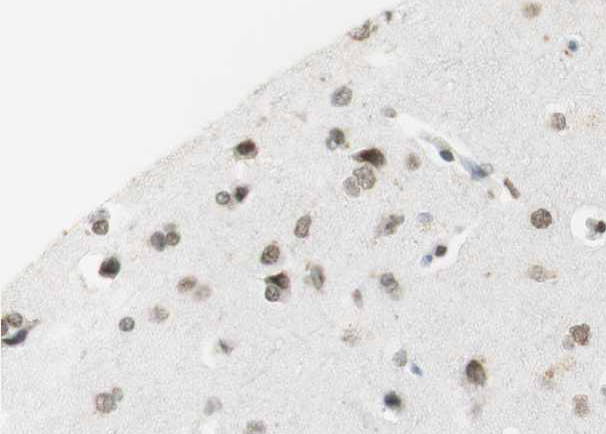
{"staining": {"intensity": "negative", "quantity": "none", "location": "none"}, "tissue": "cerebral cortex", "cell_type": "Endothelial cells", "image_type": "normal", "snomed": [{"axis": "morphology", "description": "Normal tissue, NOS"}, {"axis": "topography", "description": "Cerebral cortex"}], "caption": "Endothelial cells show no significant protein staining in unremarkable cerebral cortex. The staining was performed using DAB (3,3'-diaminobenzidine) to visualize the protein expression in brown, while the nuclei were stained in blue with hematoxylin (Magnification: 20x).", "gene": "BMI1", "patient": {"sex": "male", "age": 62}}